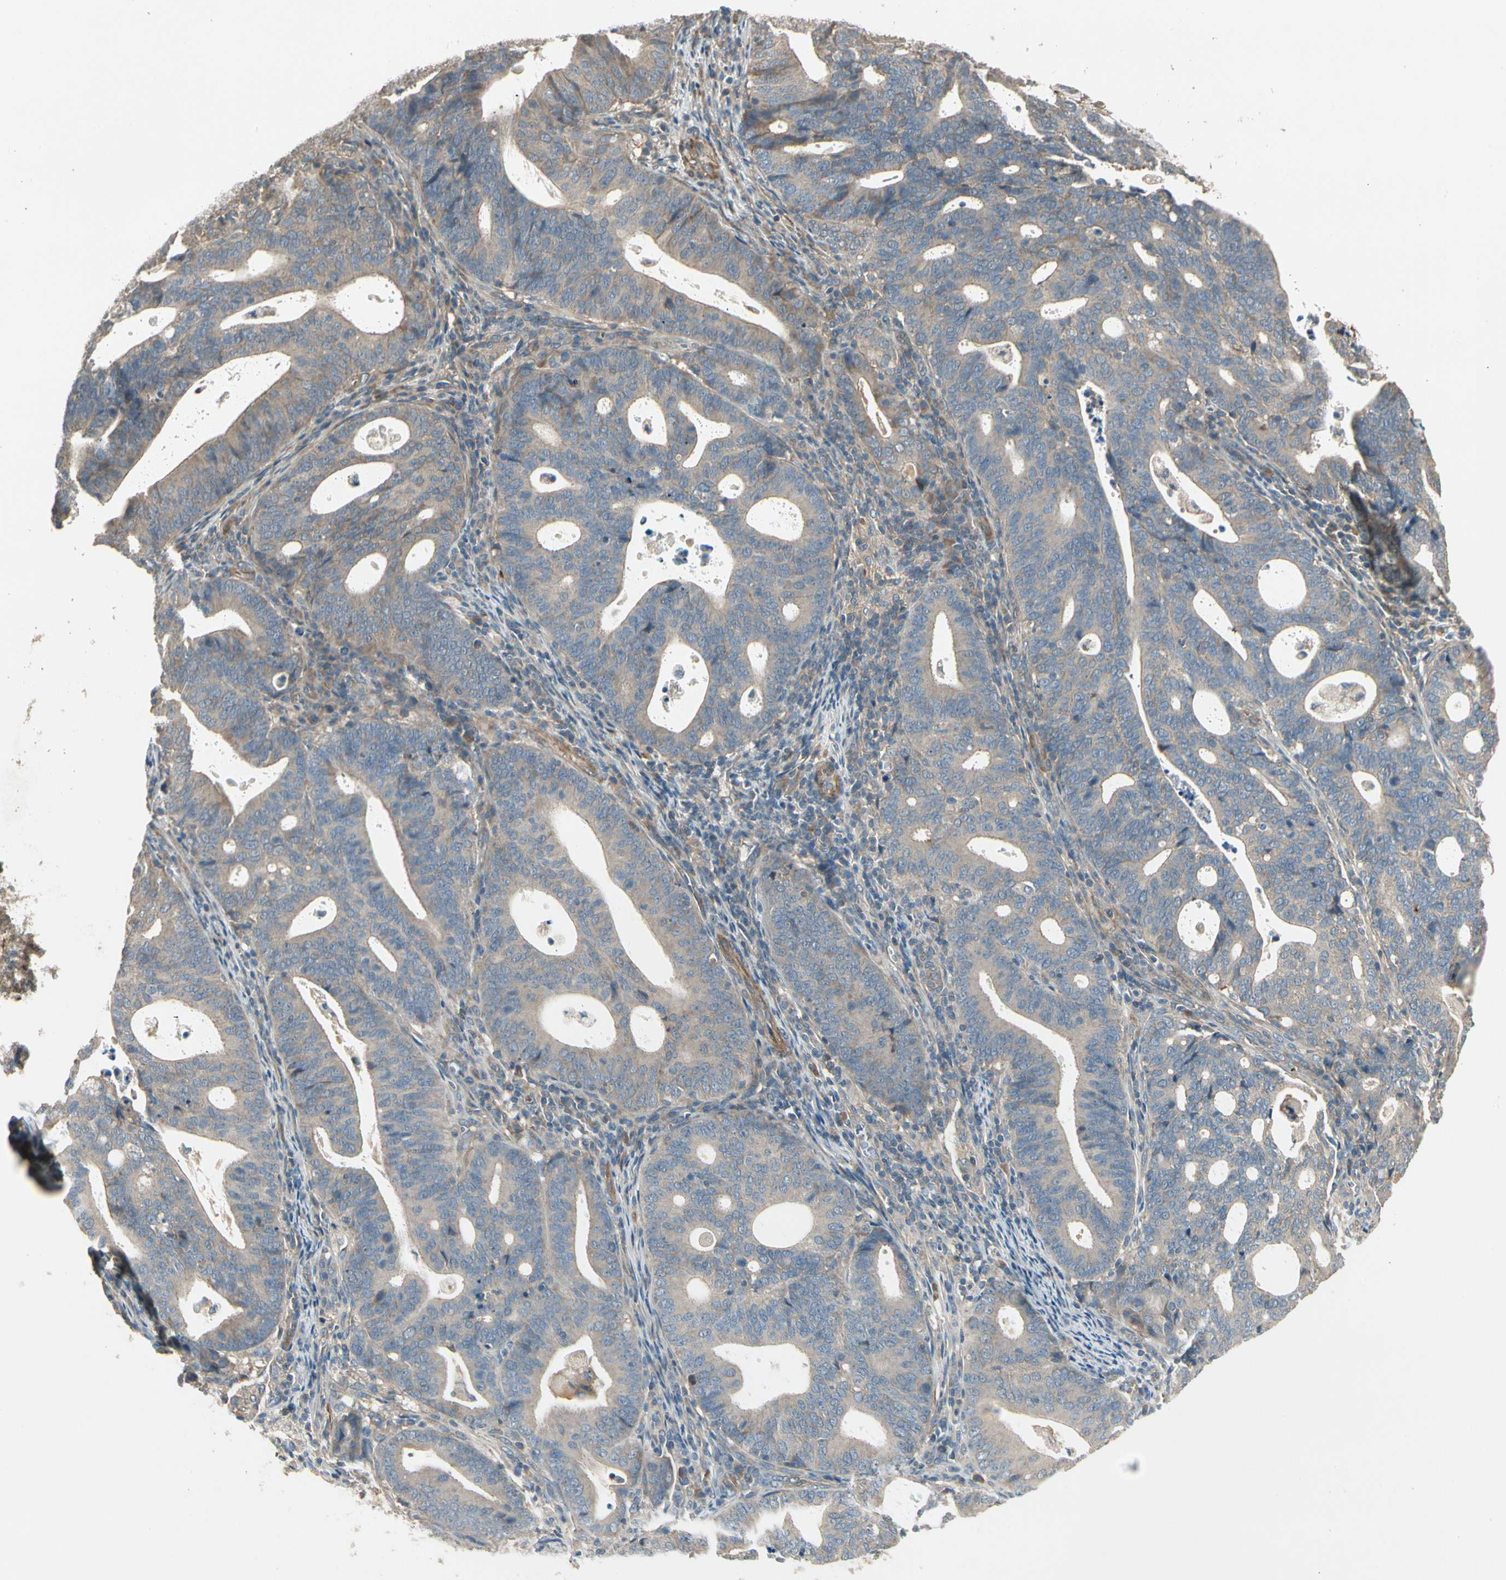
{"staining": {"intensity": "weak", "quantity": ">75%", "location": "cytoplasmic/membranous"}, "tissue": "endometrial cancer", "cell_type": "Tumor cells", "image_type": "cancer", "snomed": [{"axis": "morphology", "description": "Adenocarcinoma, NOS"}, {"axis": "topography", "description": "Uterus"}], "caption": "Endometrial cancer tissue reveals weak cytoplasmic/membranous staining in about >75% of tumor cells, visualized by immunohistochemistry. (Brightfield microscopy of DAB IHC at high magnification).", "gene": "ACVR1", "patient": {"sex": "female", "age": 83}}